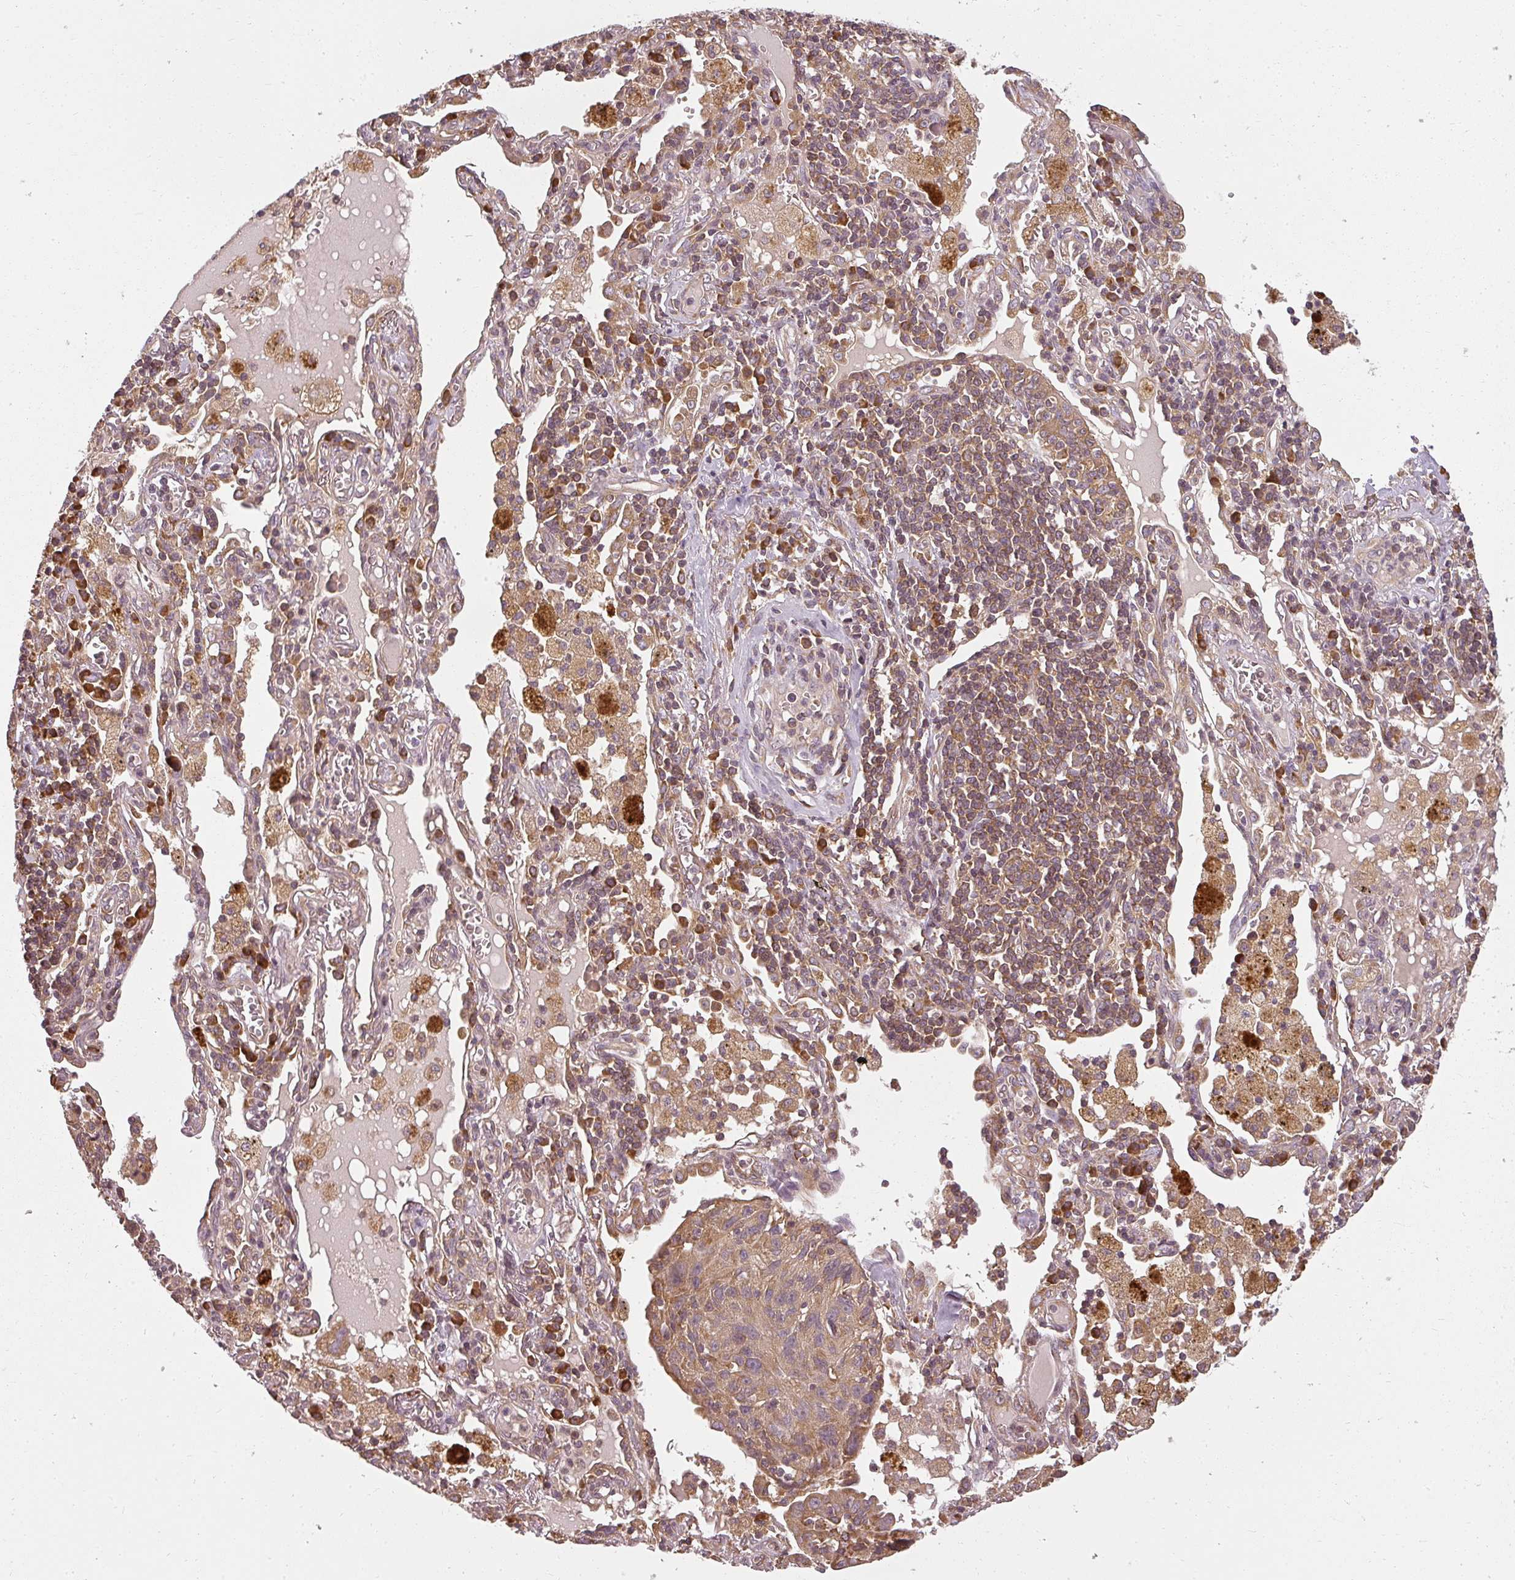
{"staining": {"intensity": "moderate", "quantity": ">75%", "location": "cytoplasmic/membranous"}, "tissue": "lung cancer", "cell_type": "Tumor cells", "image_type": "cancer", "snomed": [{"axis": "morphology", "description": "Squamous cell carcinoma, NOS"}, {"axis": "topography", "description": "Lung"}], "caption": "Moderate cytoplasmic/membranous protein expression is appreciated in approximately >75% of tumor cells in lung cancer (squamous cell carcinoma). The protein is stained brown, and the nuclei are stained in blue (DAB IHC with brightfield microscopy, high magnification).", "gene": "RPL24", "patient": {"sex": "female", "age": 66}}